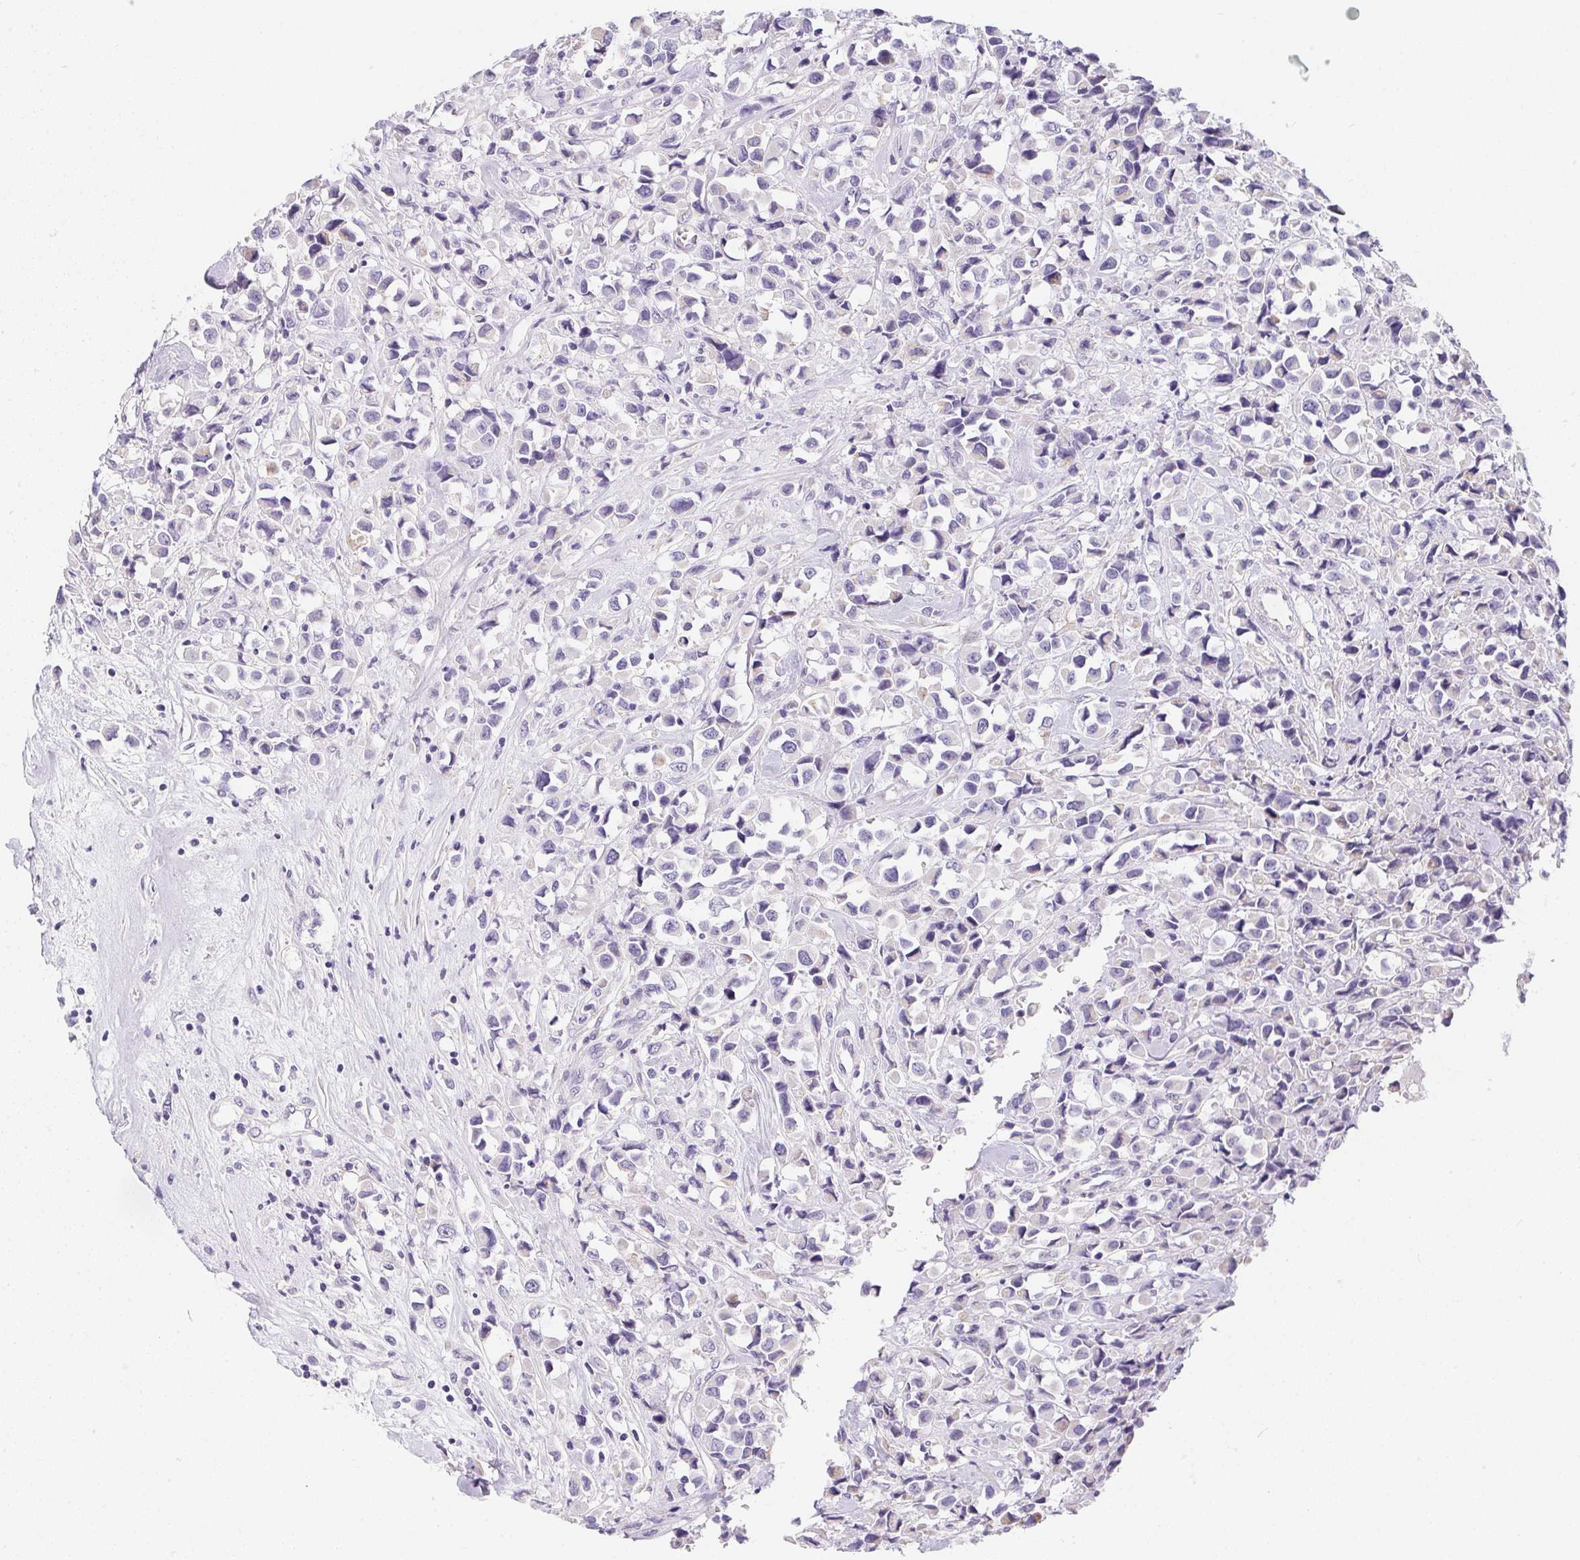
{"staining": {"intensity": "negative", "quantity": "none", "location": "none"}, "tissue": "breast cancer", "cell_type": "Tumor cells", "image_type": "cancer", "snomed": [{"axis": "morphology", "description": "Duct carcinoma"}, {"axis": "topography", "description": "Breast"}], "caption": "Breast cancer (invasive ductal carcinoma) stained for a protein using IHC reveals no expression tumor cells.", "gene": "MAP1A", "patient": {"sex": "female", "age": 61}}